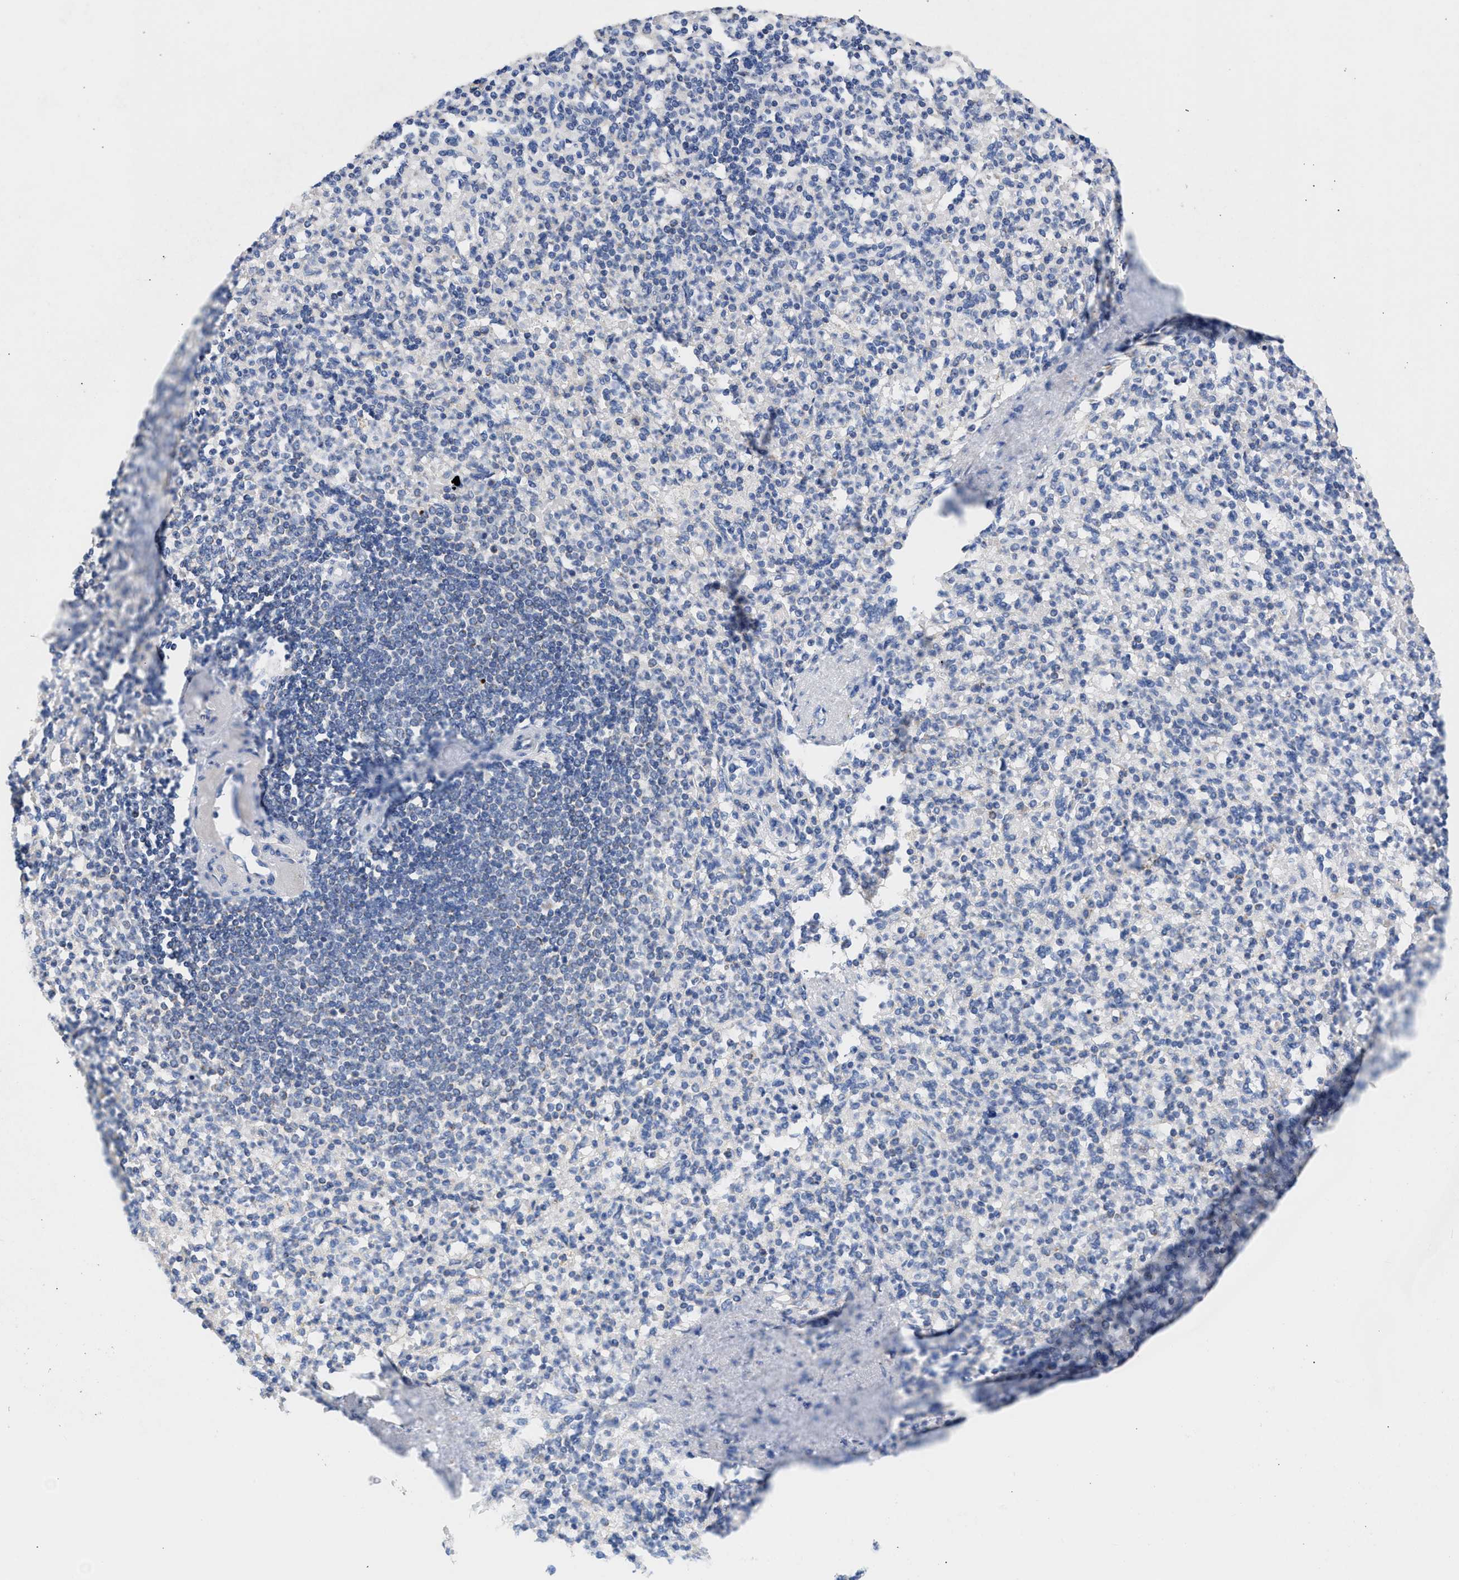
{"staining": {"intensity": "weak", "quantity": "<25%", "location": "cytoplasmic/membranous"}, "tissue": "spleen", "cell_type": "Cells in red pulp", "image_type": "normal", "snomed": [{"axis": "morphology", "description": "Normal tissue, NOS"}, {"axis": "topography", "description": "Spleen"}], "caption": "Immunohistochemistry photomicrograph of normal human spleen stained for a protein (brown), which exhibits no positivity in cells in red pulp.", "gene": "ACOT13", "patient": {"sex": "female", "age": 74}}